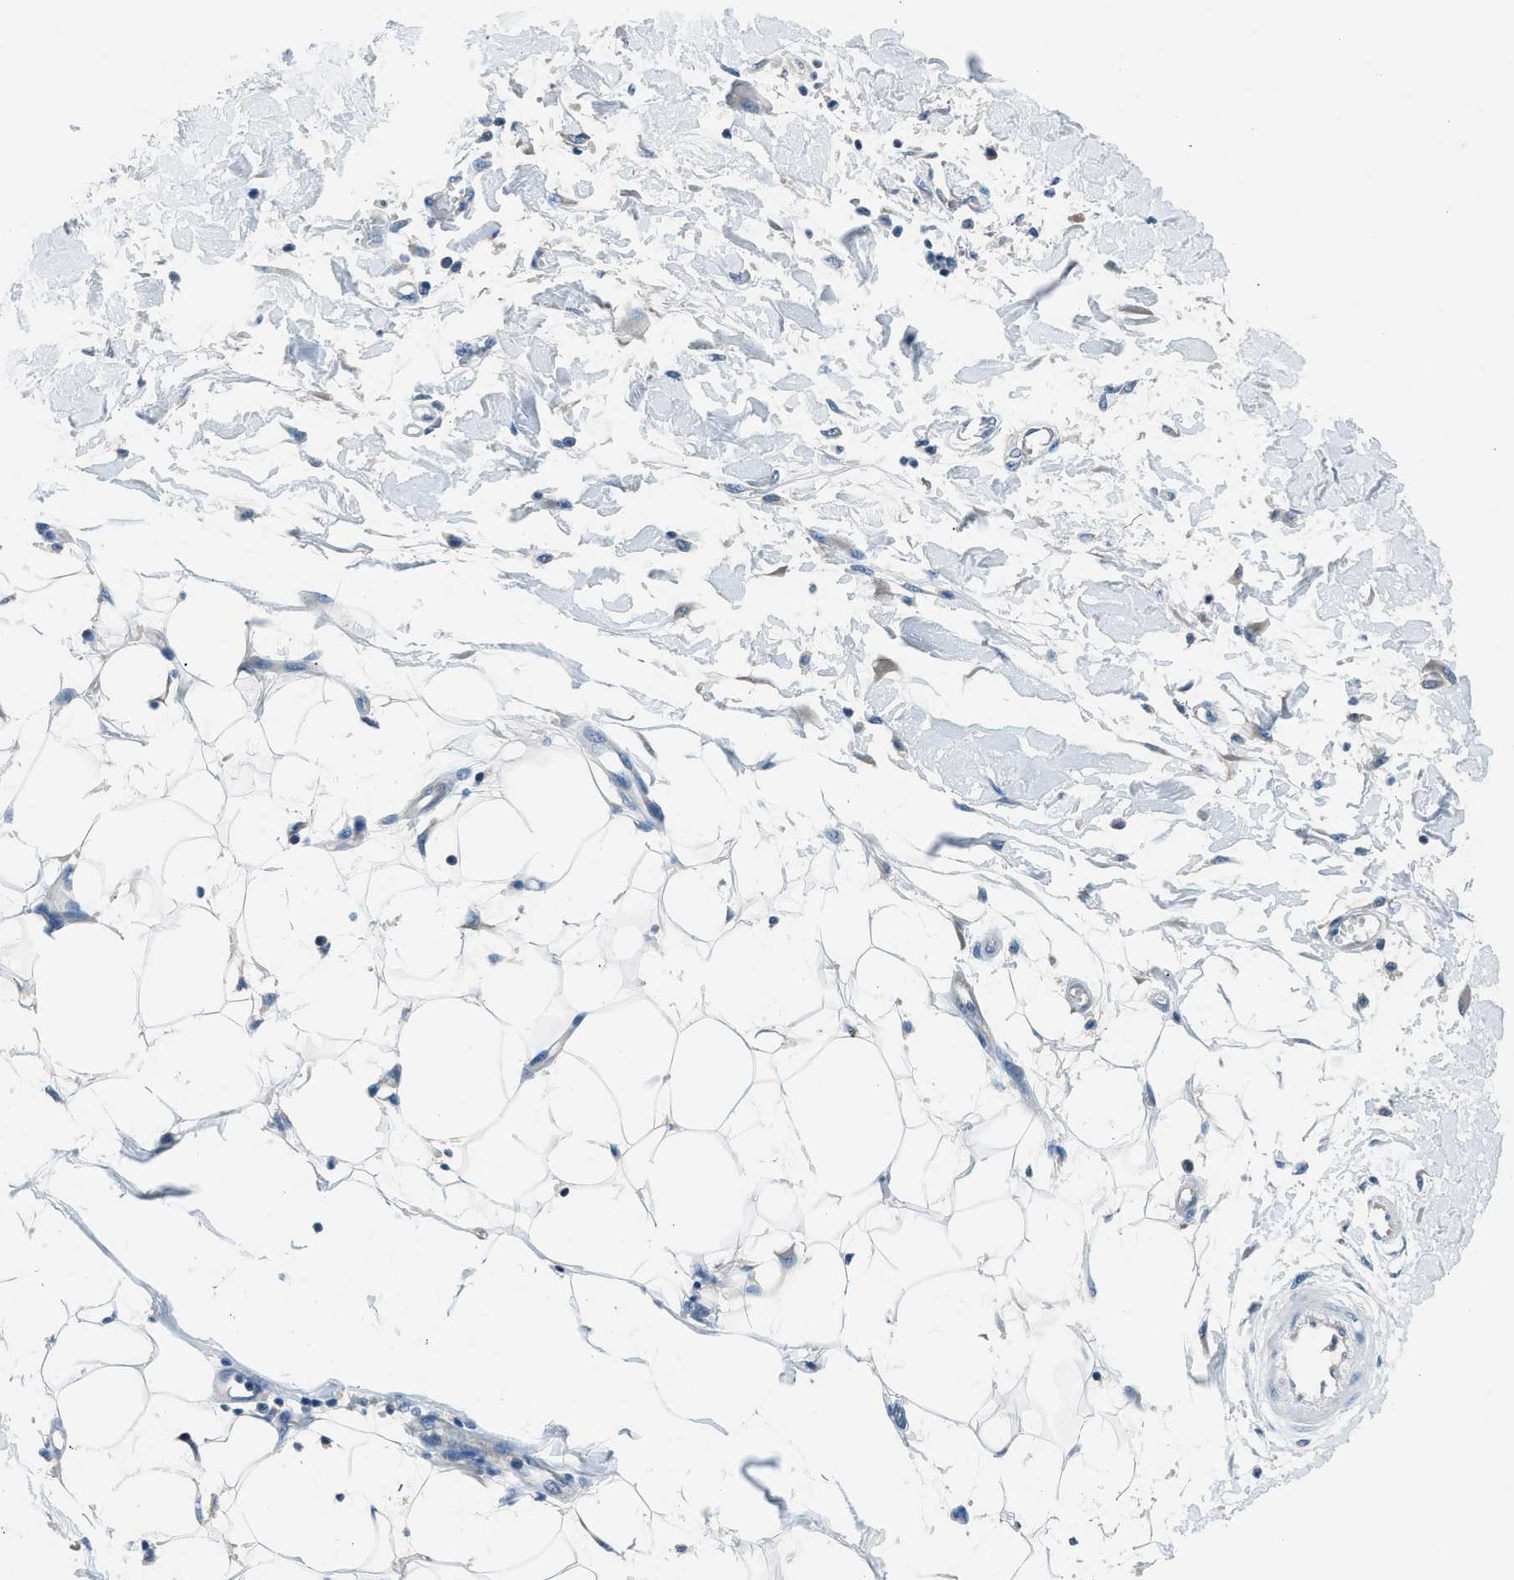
{"staining": {"intensity": "negative", "quantity": "none", "location": "none"}, "tissue": "adipose tissue", "cell_type": "Adipocytes", "image_type": "normal", "snomed": [{"axis": "morphology", "description": "Normal tissue, NOS"}, {"axis": "morphology", "description": "Squamous cell carcinoma, NOS"}, {"axis": "topography", "description": "Skin"}, {"axis": "topography", "description": "Peripheral nerve tissue"}], "caption": "This is an immunohistochemistry (IHC) photomicrograph of unremarkable human adipose tissue. There is no expression in adipocytes.", "gene": "ACP1", "patient": {"sex": "male", "age": 83}}